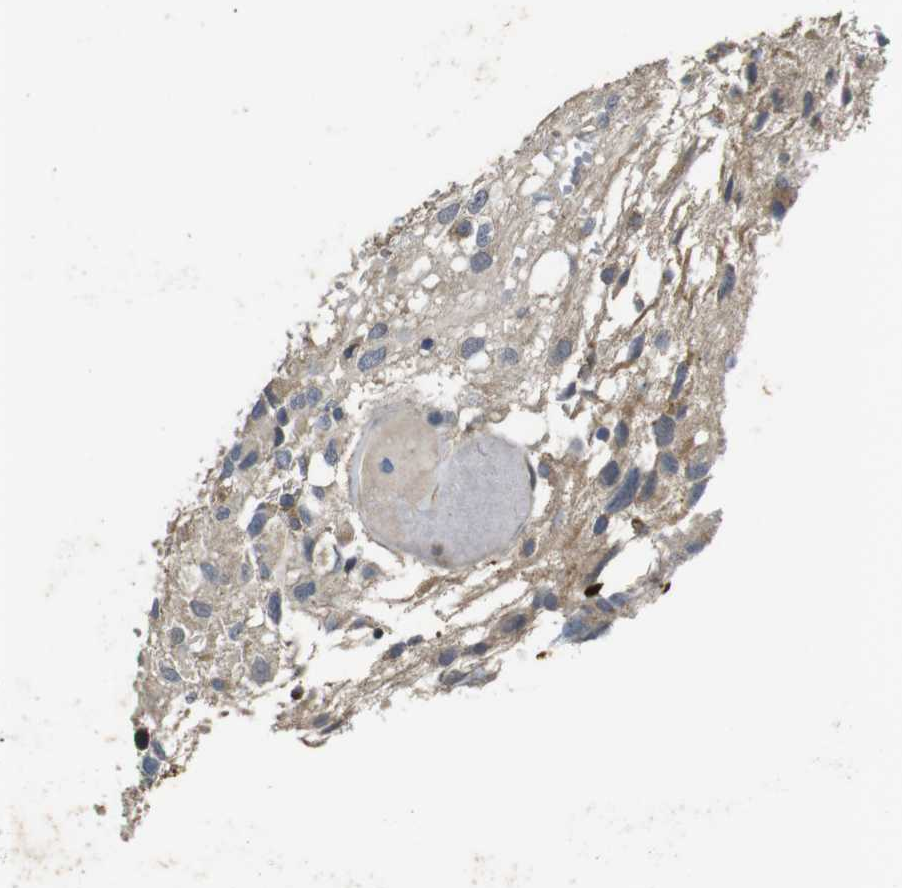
{"staining": {"intensity": "weak", "quantity": ">75%", "location": "cytoplasmic/membranous"}, "tissue": "glioma", "cell_type": "Tumor cells", "image_type": "cancer", "snomed": [{"axis": "morphology", "description": "Glioma, malignant, High grade"}, {"axis": "topography", "description": "Brain"}], "caption": "This image reveals glioma stained with IHC to label a protein in brown. The cytoplasmic/membranous of tumor cells show weak positivity for the protein. Nuclei are counter-stained blue.", "gene": "MAGI2", "patient": {"sex": "male", "age": 32}}